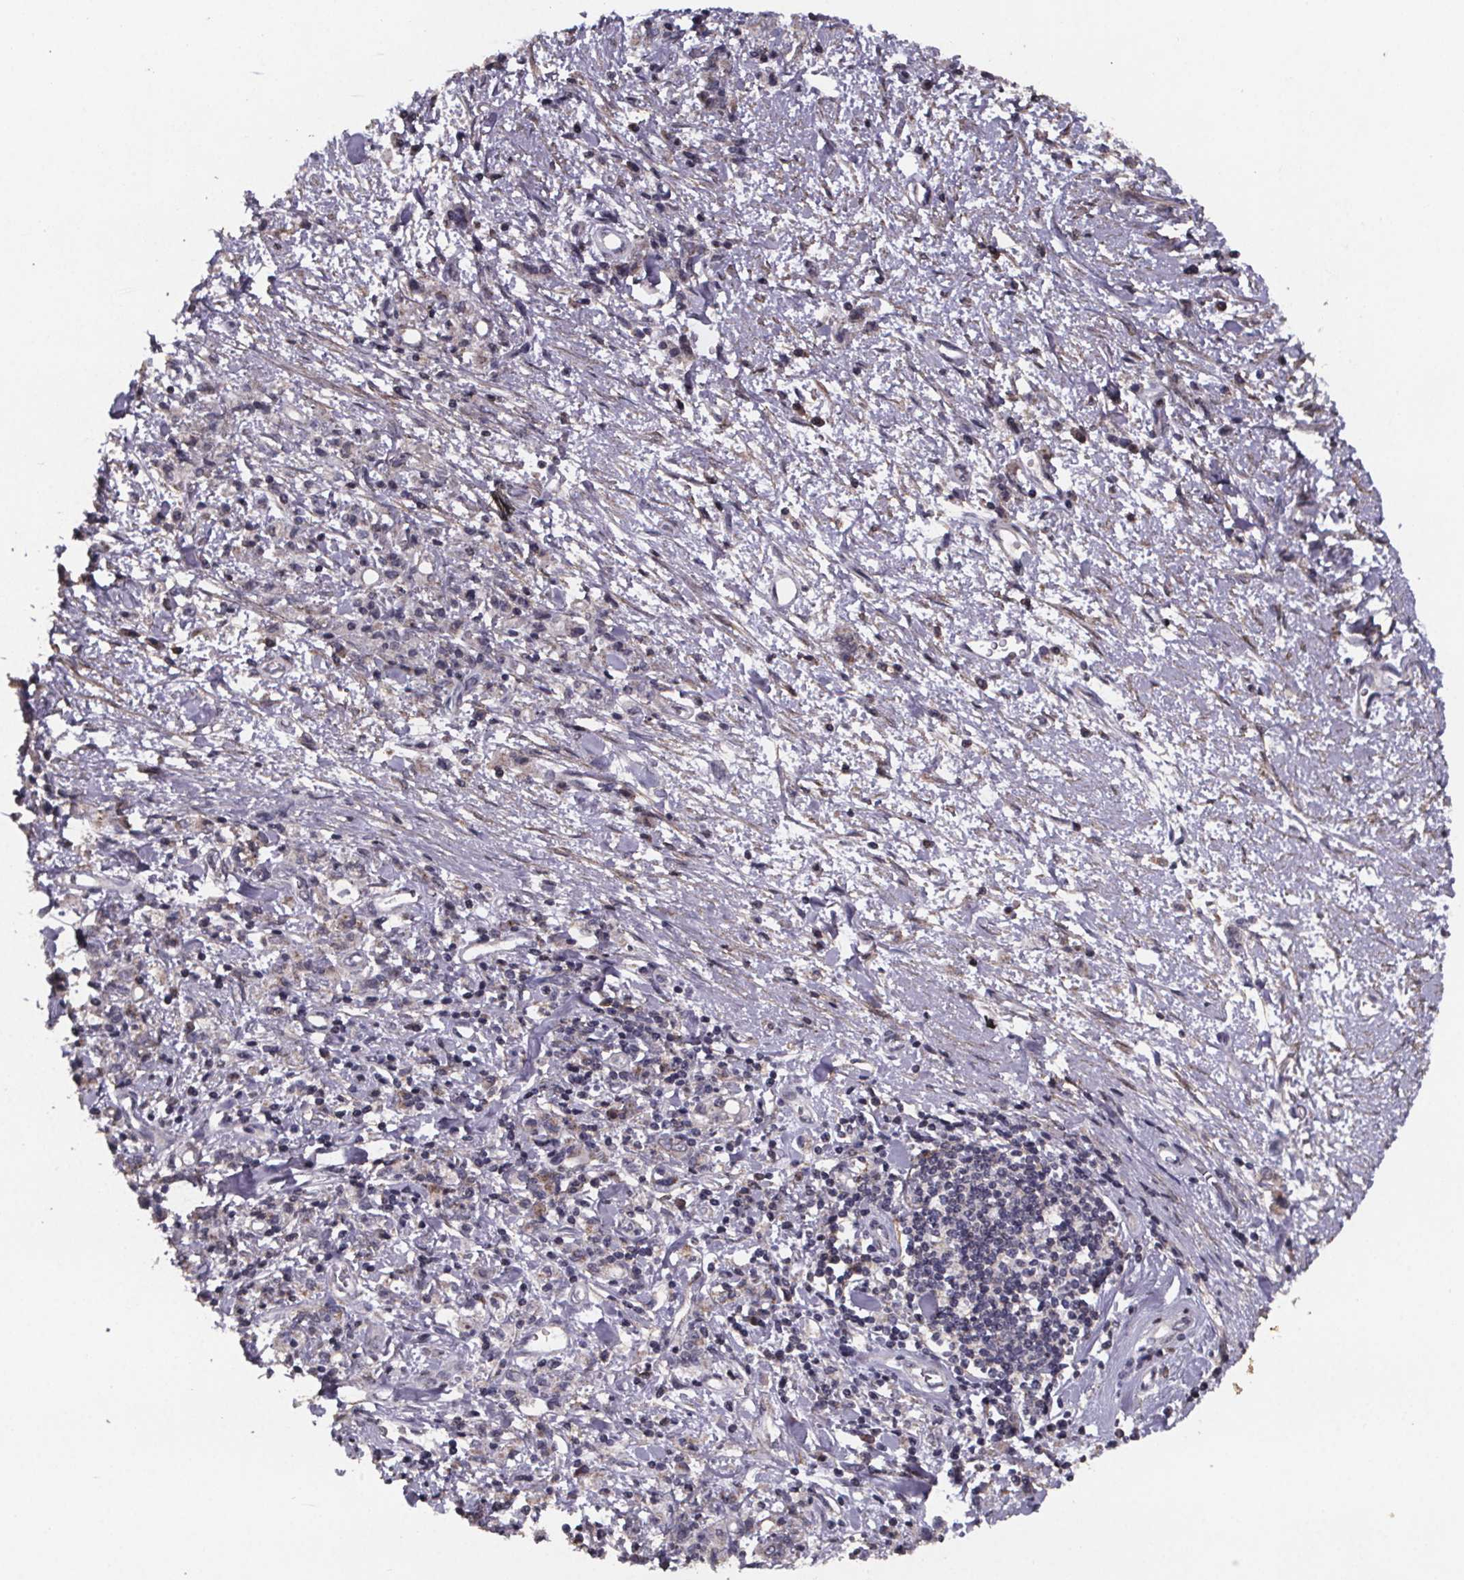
{"staining": {"intensity": "negative", "quantity": "none", "location": "none"}, "tissue": "stomach cancer", "cell_type": "Tumor cells", "image_type": "cancer", "snomed": [{"axis": "morphology", "description": "Adenocarcinoma, NOS"}, {"axis": "topography", "description": "Stomach"}], "caption": "High magnification brightfield microscopy of stomach adenocarcinoma stained with DAB (brown) and counterstained with hematoxylin (blue): tumor cells show no significant positivity.", "gene": "PALLD", "patient": {"sex": "male", "age": 77}}